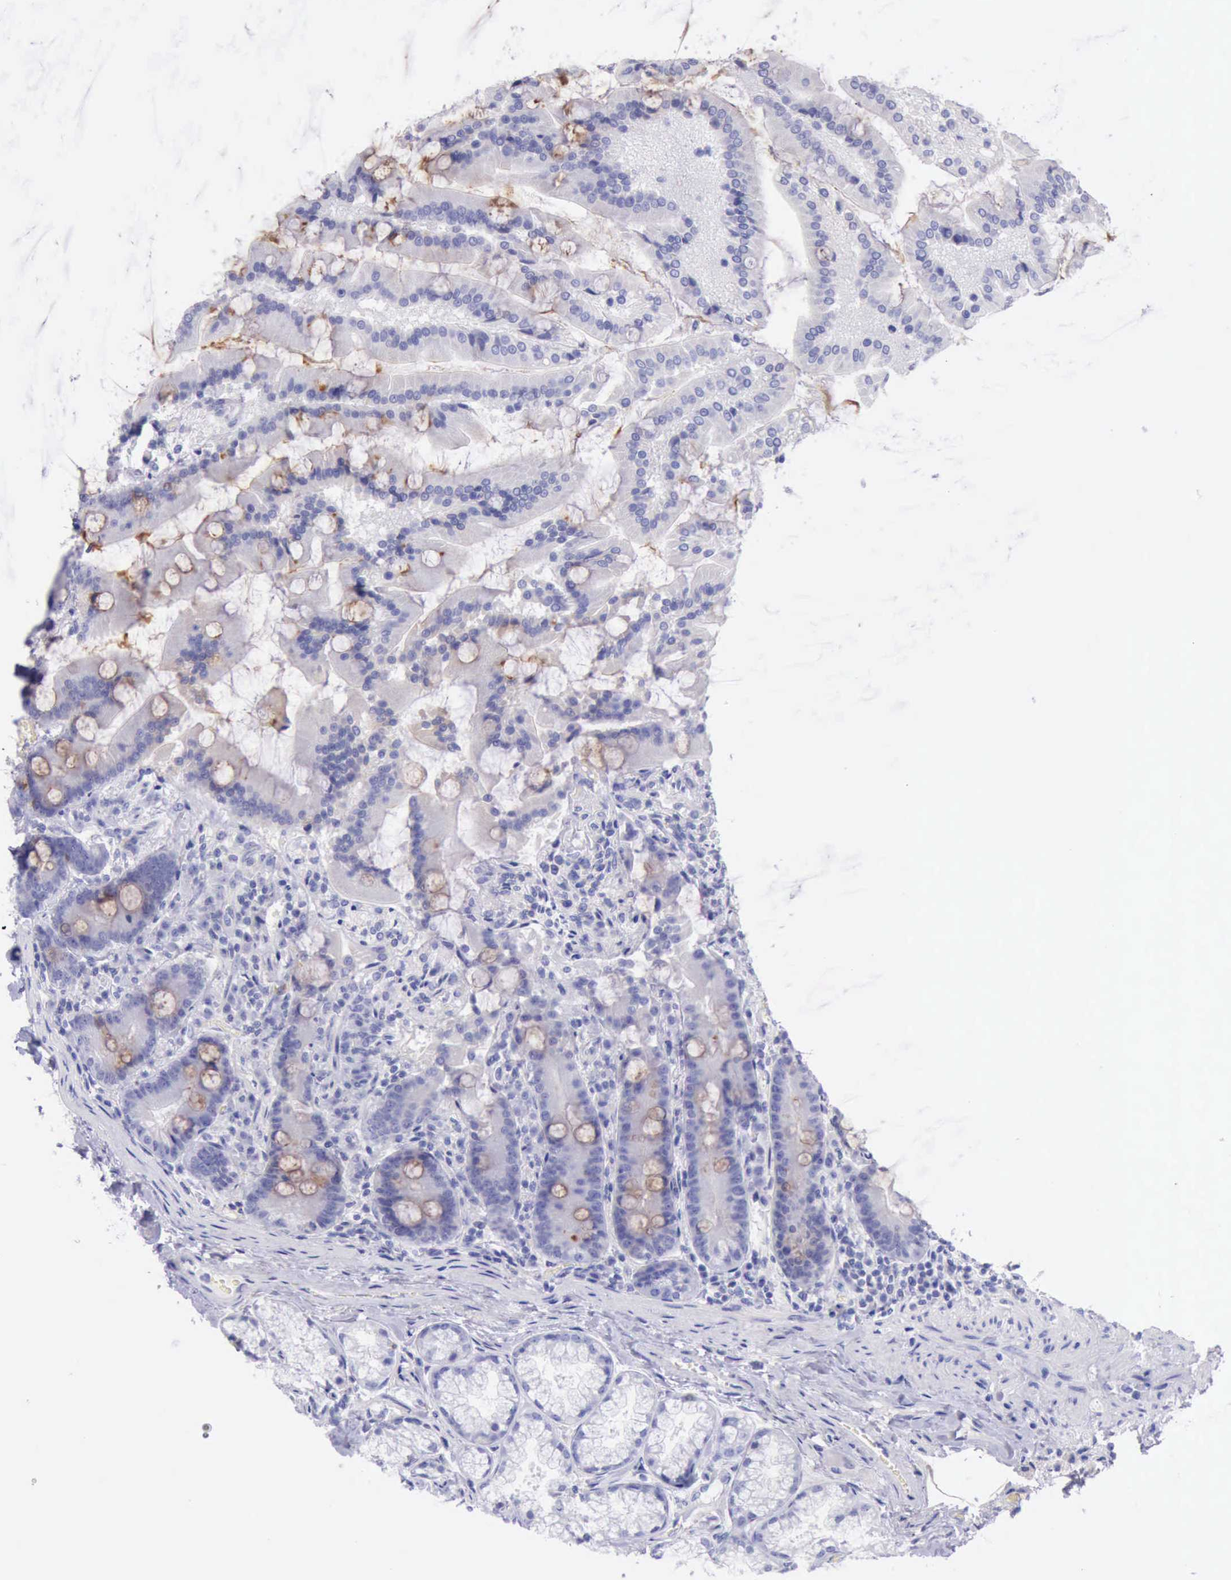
{"staining": {"intensity": "moderate", "quantity": "<25%", "location": "cytoplasmic/membranous"}, "tissue": "duodenum", "cell_type": "Glandular cells", "image_type": "normal", "snomed": [{"axis": "morphology", "description": "Normal tissue, NOS"}, {"axis": "topography", "description": "Duodenum"}], "caption": "Moderate cytoplasmic/membranous expression for a protein is identified in approximately <25% of glandular cells of benign duodenum using immunohistochemistry (IHC).", "gene": "LRFN5", "patient": {"sex": "female", "age": 64}}